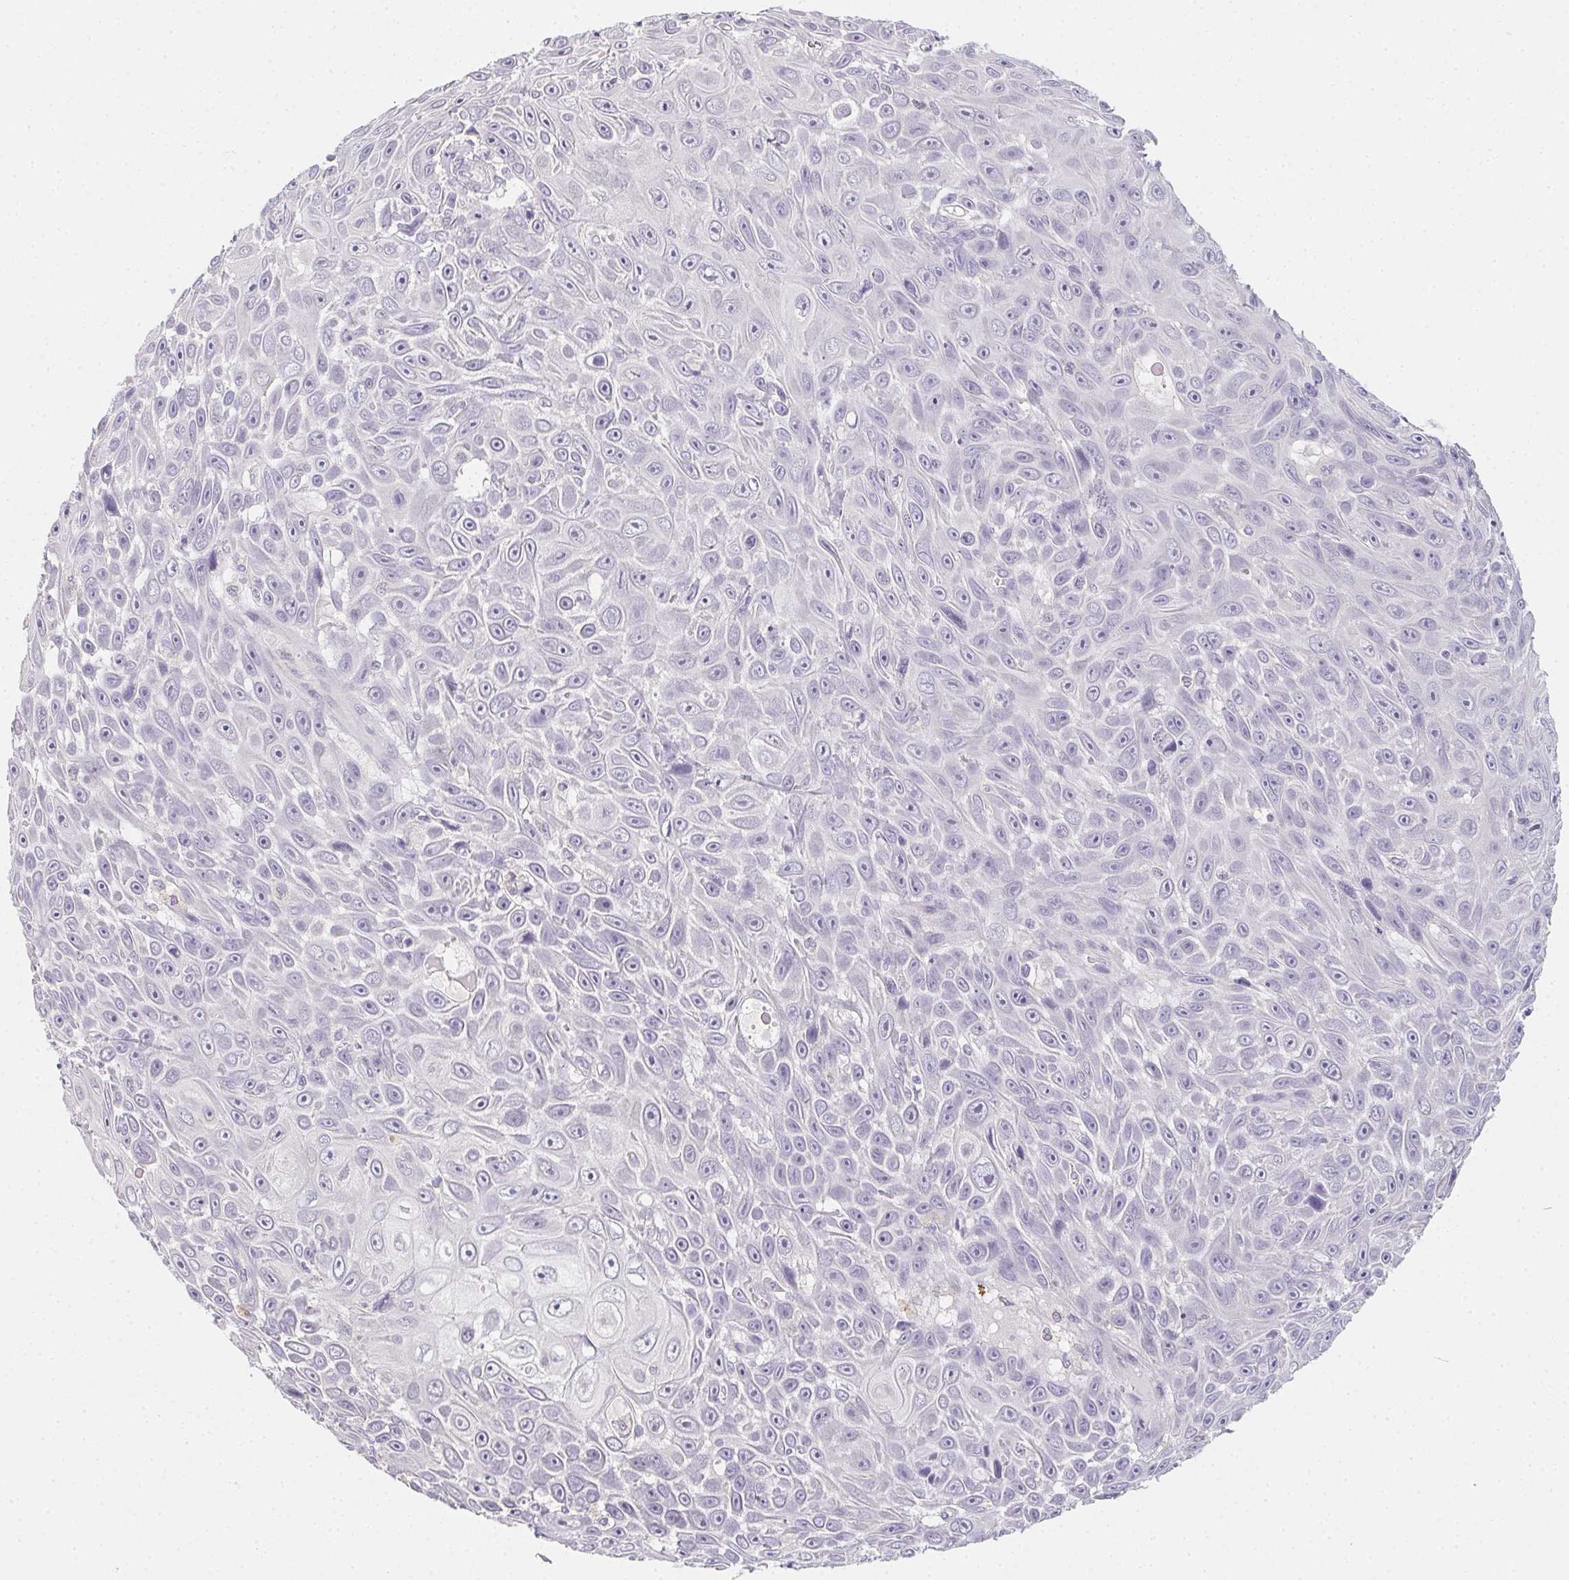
{"staining": {"intensity": "negative", "quantity": "none", "location": "none"}, "tissue": "skin cancer", "cell_type": "Tumor cells", "image_type": "cancer", "snomed": [{"axis": "morphology", "description": "Squamous cell carcinoma, NOS"}, {"axis": "topography", "description": "Skin"}], "caption": "This is an immunohistochemistry image of human skin squamous cell carcinoma. There is no expression in tumor cells.", "gene": "ZBBX", "patient": {"sex": "male", "age": 82}}